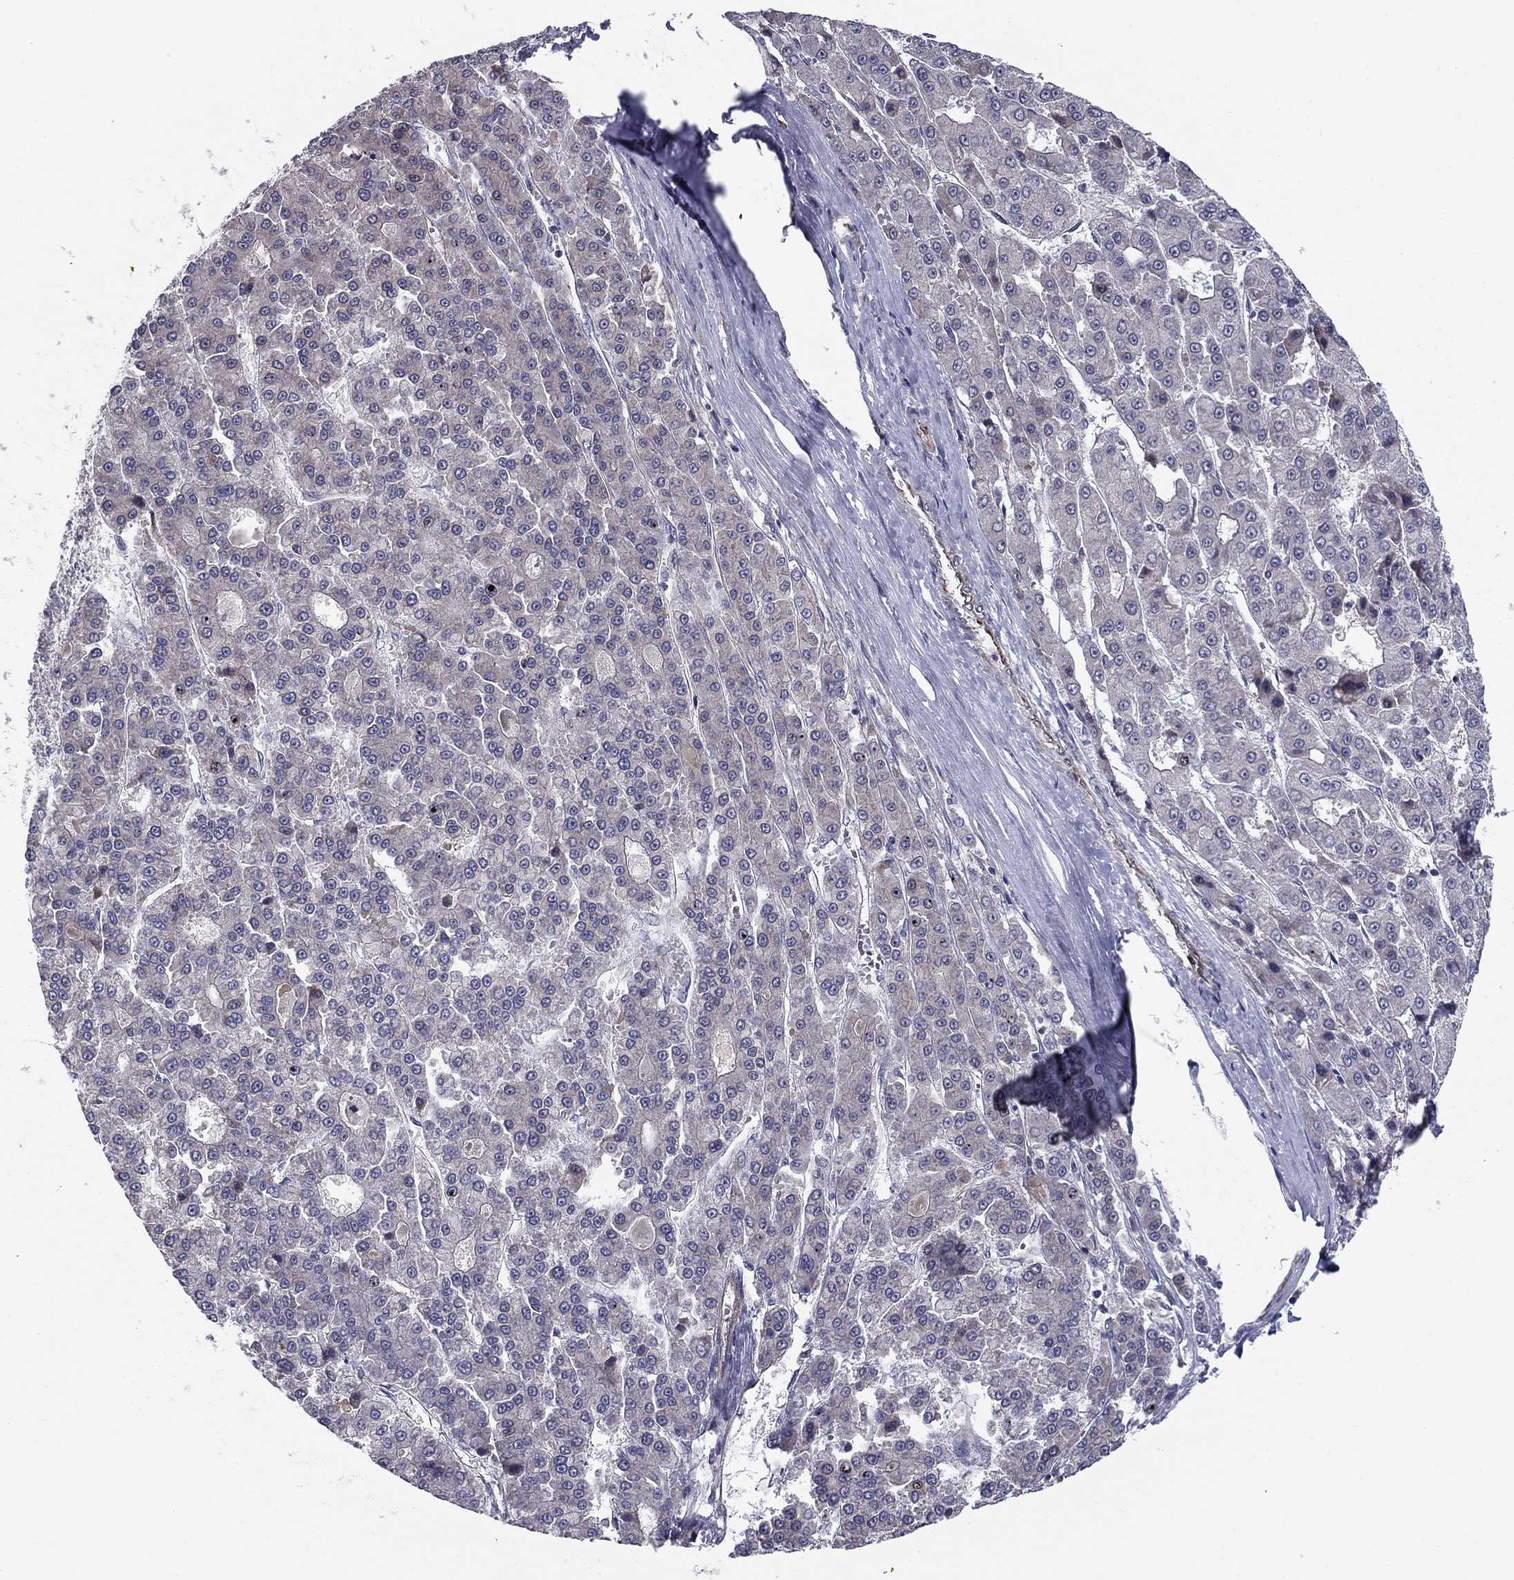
{"staining": {"intensity": "negative", "quantity": "none", "location": "none"}, "tissue": "liver cancer", "cell_type": "Tumor cells", "image_type": "cancer", "snomed": [{"axis": "morphology", "description": "Carcinoma, Hepatocellular, NOS"}, {"axis": "topography", "description": "Liver"}], "caption": "The IHC image has no significant positivity in tumor cells of liver hepatocellular carcinoma tissue.", "gene": "CLSTN1", "patient": {"sex": "male", "age": 70}}